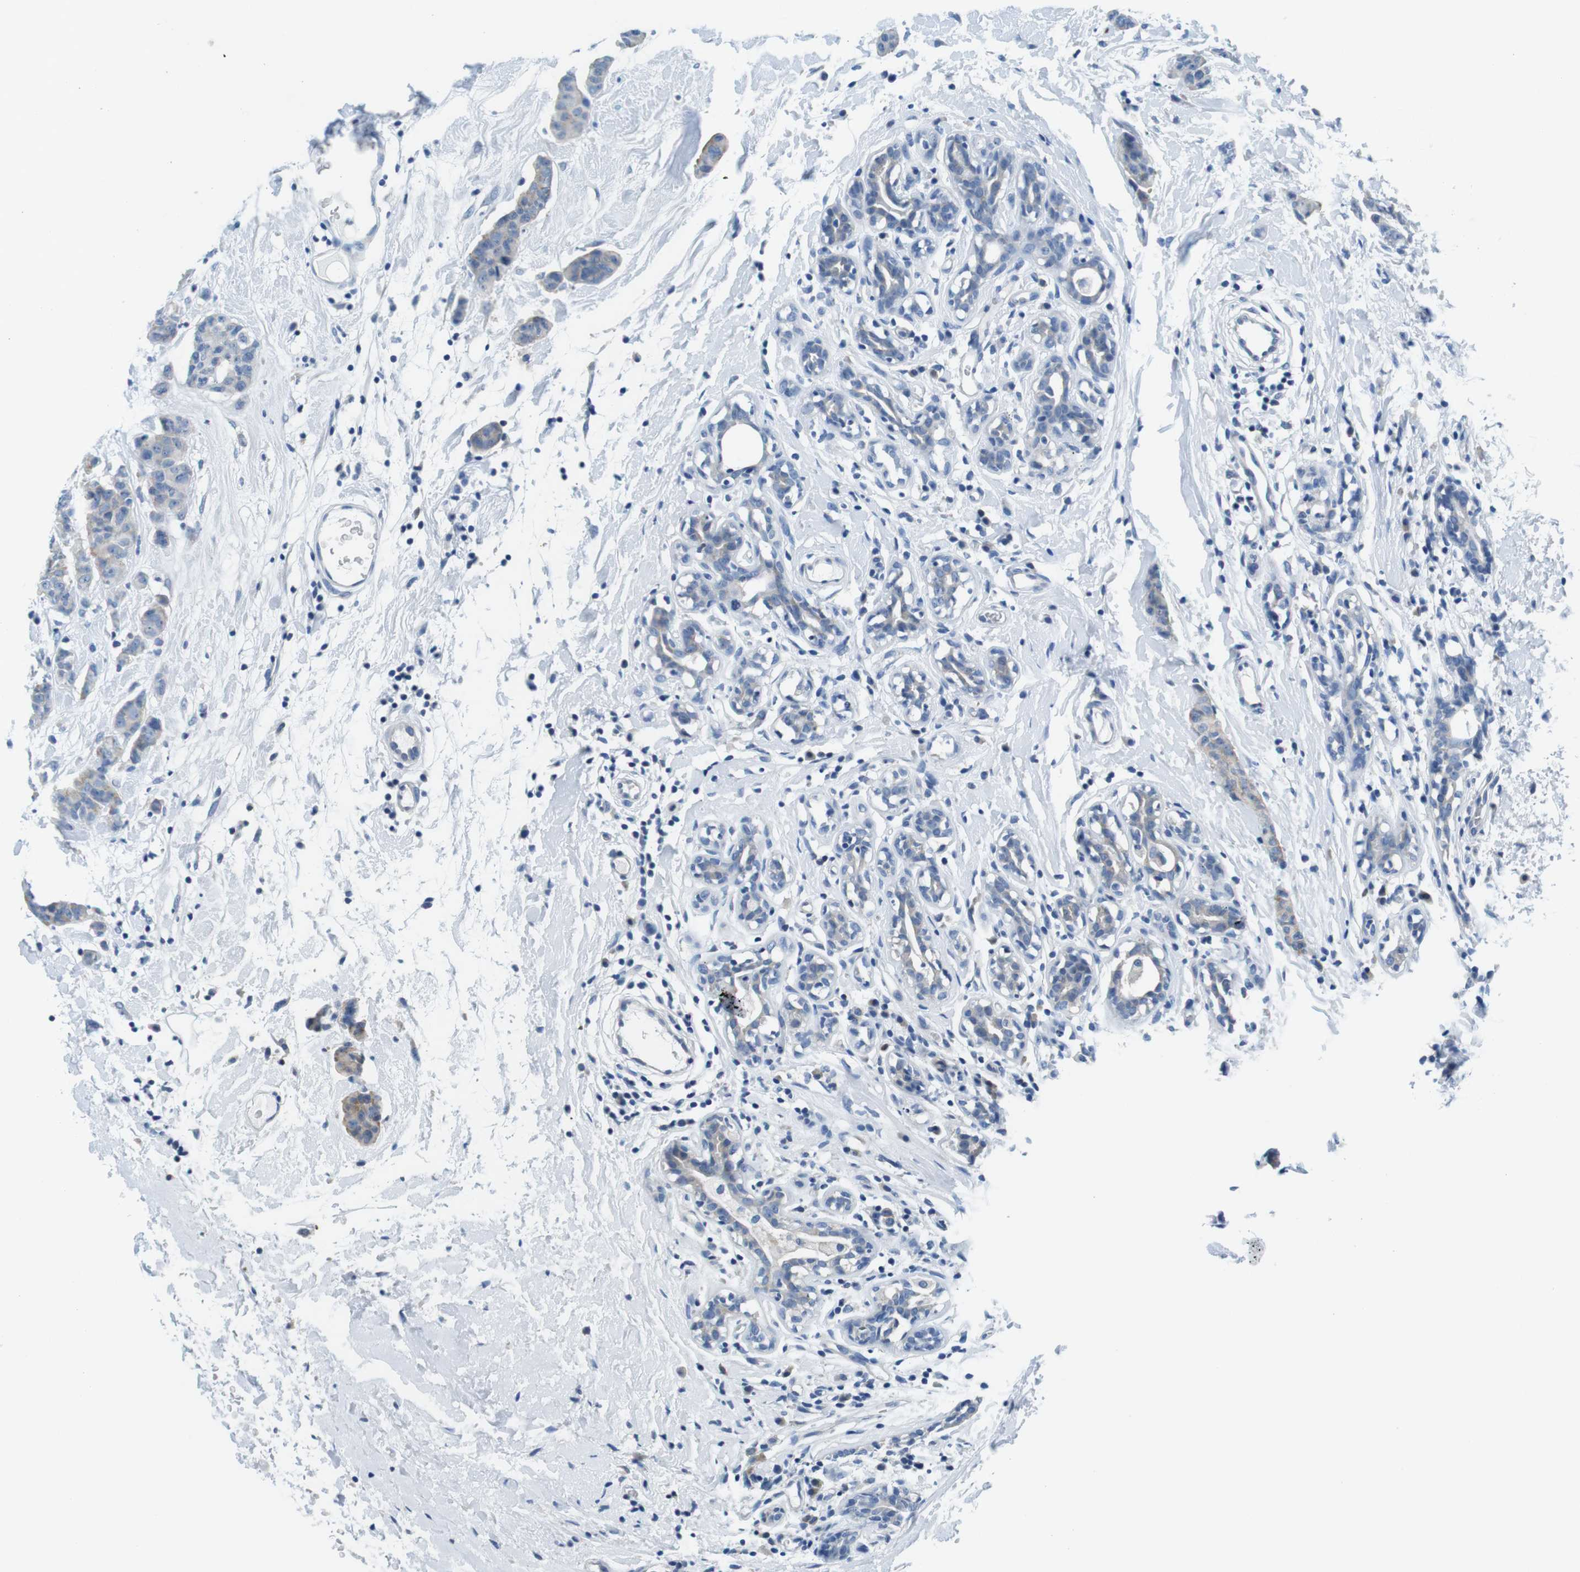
{"staining": {"intensity": "weak", "quantity": "<25%", "location": "cytoplasmic/membranous"}, "tissue": "breast cancer", "cell_type": "Tumor cells", "image_type": "cancer", "snomed": [{"axis": "morphology", "description": "Normal tissue, NOS"}, {"axis": "morphology", "description": "Duct carcinoma"}, {"axis": "topography", "description": "Breast"}], "caption": "High power microscopy image of an immunohistochemistry histopathology image of invasive ductal carcinoma (breast), revealing no significant expression in tumor cells. (DAB immunohistochemistry, high magnification).", "gene": "EIF2B5", "patient": {"sex": "female", "age": 40}}